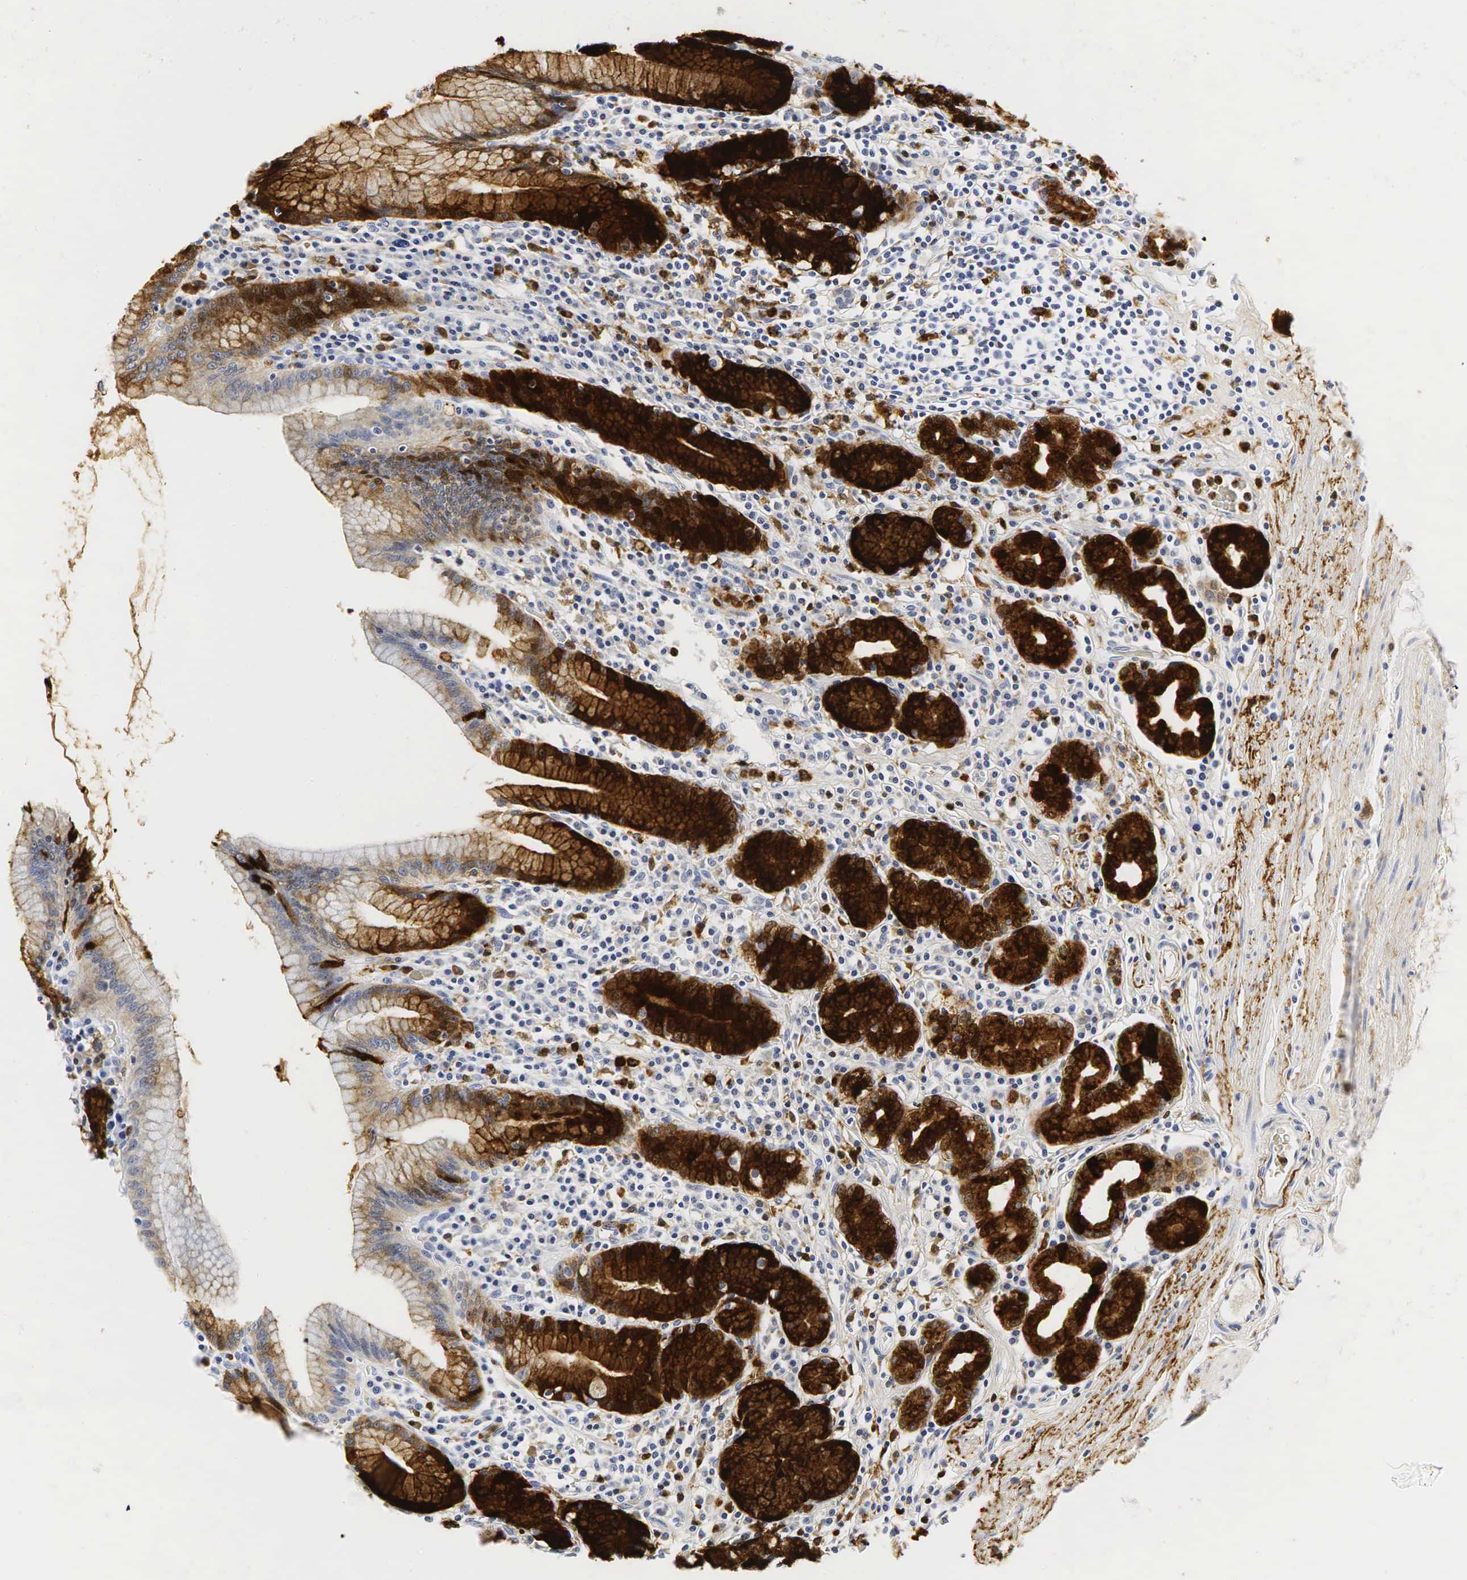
{"staining": {"intensity": "strong", "quantity": "25%-75%", "location": "cytoplasmic/membranous"}, "tissue": "stomach", "cell_type": "Glandular cells", "image_type": "normal", "snomed": [{"axis": "morphology", "description": "Normal tissue, NOS"}, {"axis": "topography", "description": "Stomach, lower"}], "caption": "Glandular cells exhibit high levels of strong cytoplasmic/membranous expression in approximately 25%-75% of cells in normal human stomach.", "gene": "LYZ", "patient": {"sex": "male", "age": 58}}